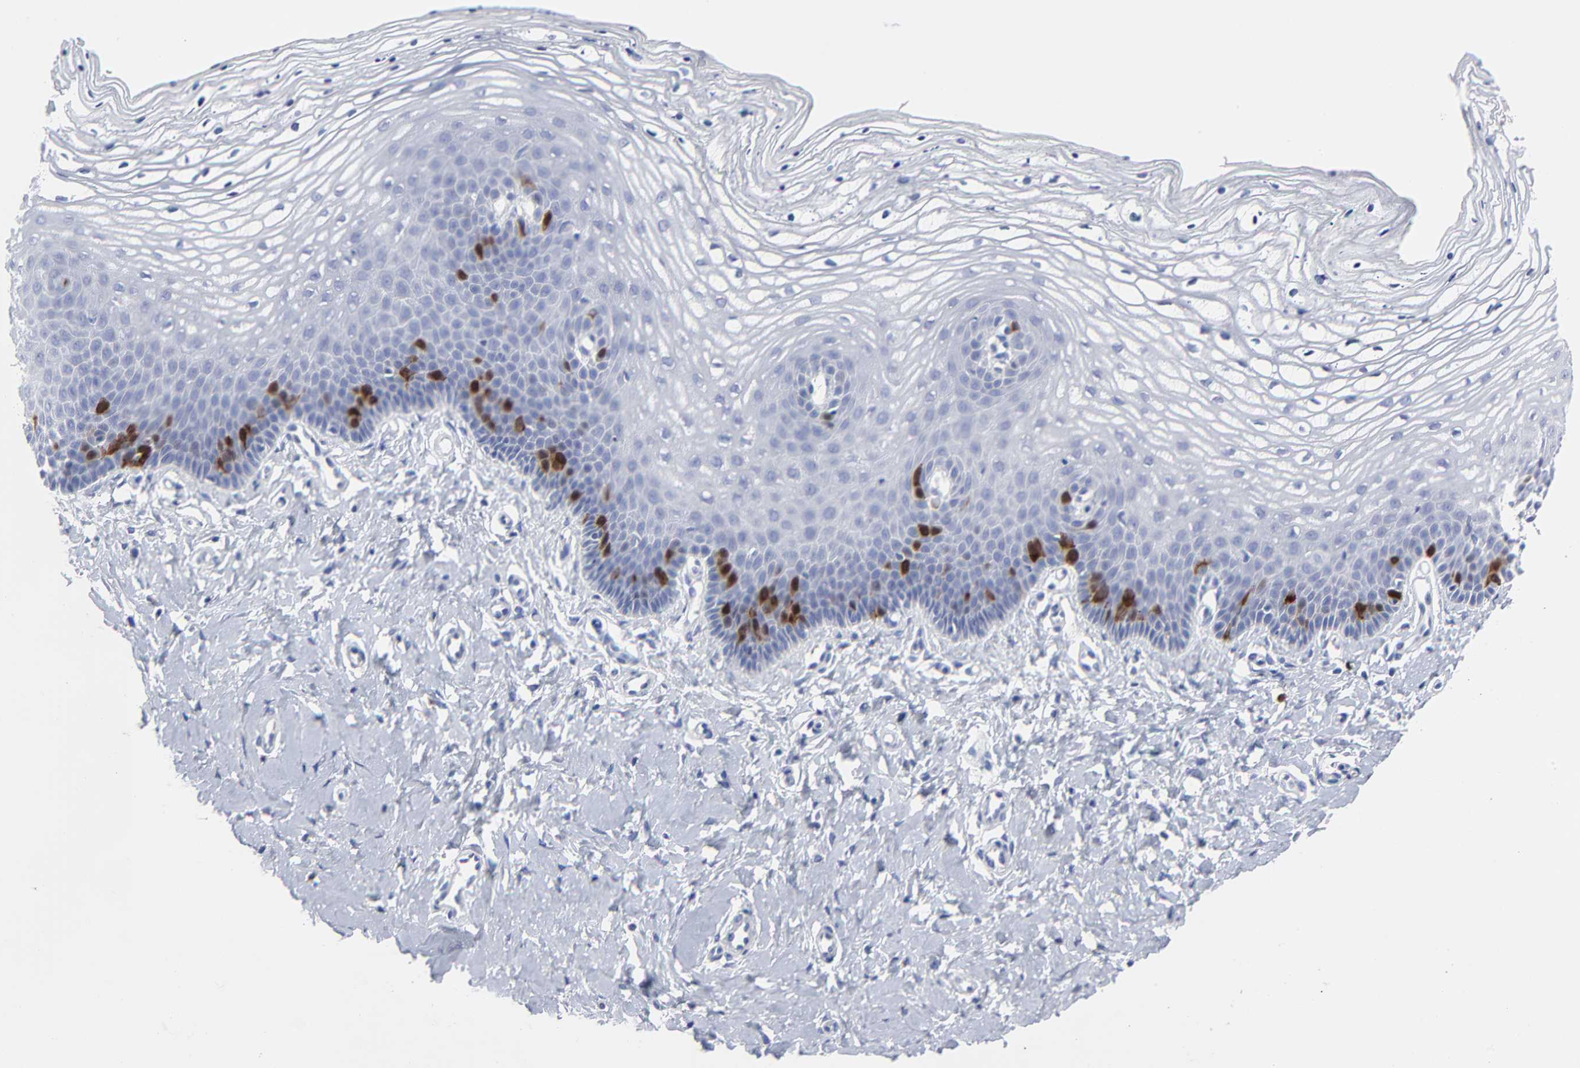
{"staining": {"intensity": "strong", "quantity": "<25%", "location": "cytoplasmic/membranous,nuclear"}, "tissue": "vagina", "cell_type": "Squamous epithelial cells", "image_type": "normal", "snomed": [{"axis": "morphology", "description": "Normal tissue, NOS"}, {"axis": "topography", "description": "Vagina"}], "caption": "Protein expression analysis of unremarkable vagina shows strong cytoplasmic/membranous,nuclear expression in about <25% of squamous epithelial cells. (DAB = brown stain, brightfield microscopy at high magnification).", "gene": "CDK1", "patient": {"sex": "female", "age": 68}}